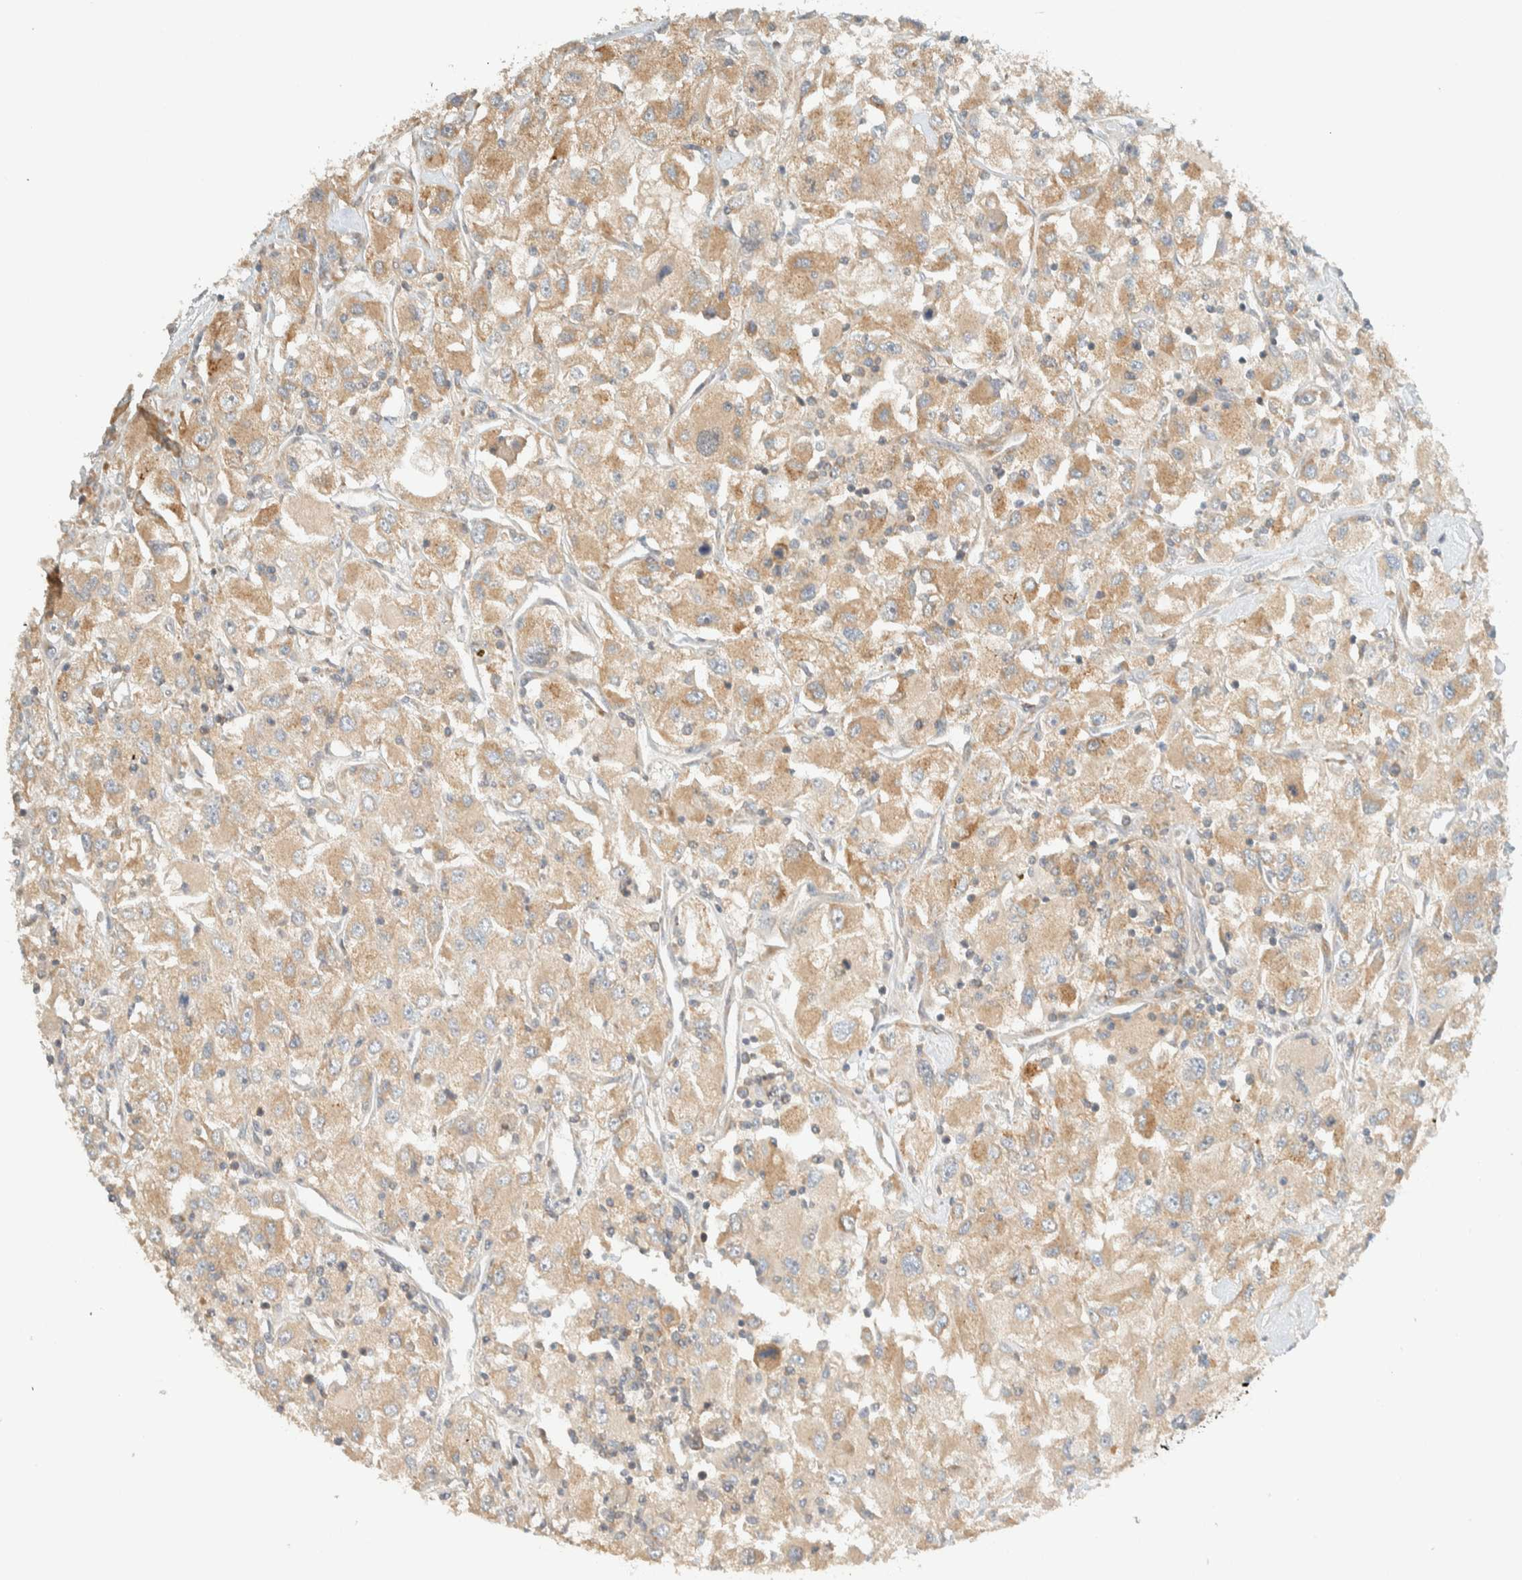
{"staining": {"intensity": "weak", "quantity": ">75%", "location": "cytoplasmic/membranous"}, "tissue": "renal cancer", "cell_type": "Tumor cells", "image_type": "cancer", "snomed": [{"axis": "morphology", "description": "Adenocarcinoma, NOS"}, {"axis": "topography", "description": "Kidney"}], "caption": "Tumor cells reveal low levels of weak cytoplasmic/membranous positivity in about >75% of cells in renal adenocarcinoma. The staining was performed using DAB (3,3'-diaminobenzidine), with brown indicating positive protein expression. Nuclei are stained blue with hematoxylin.", "gene": "ARFGEF1", "patient": {"sex": "female", "age": 52}}